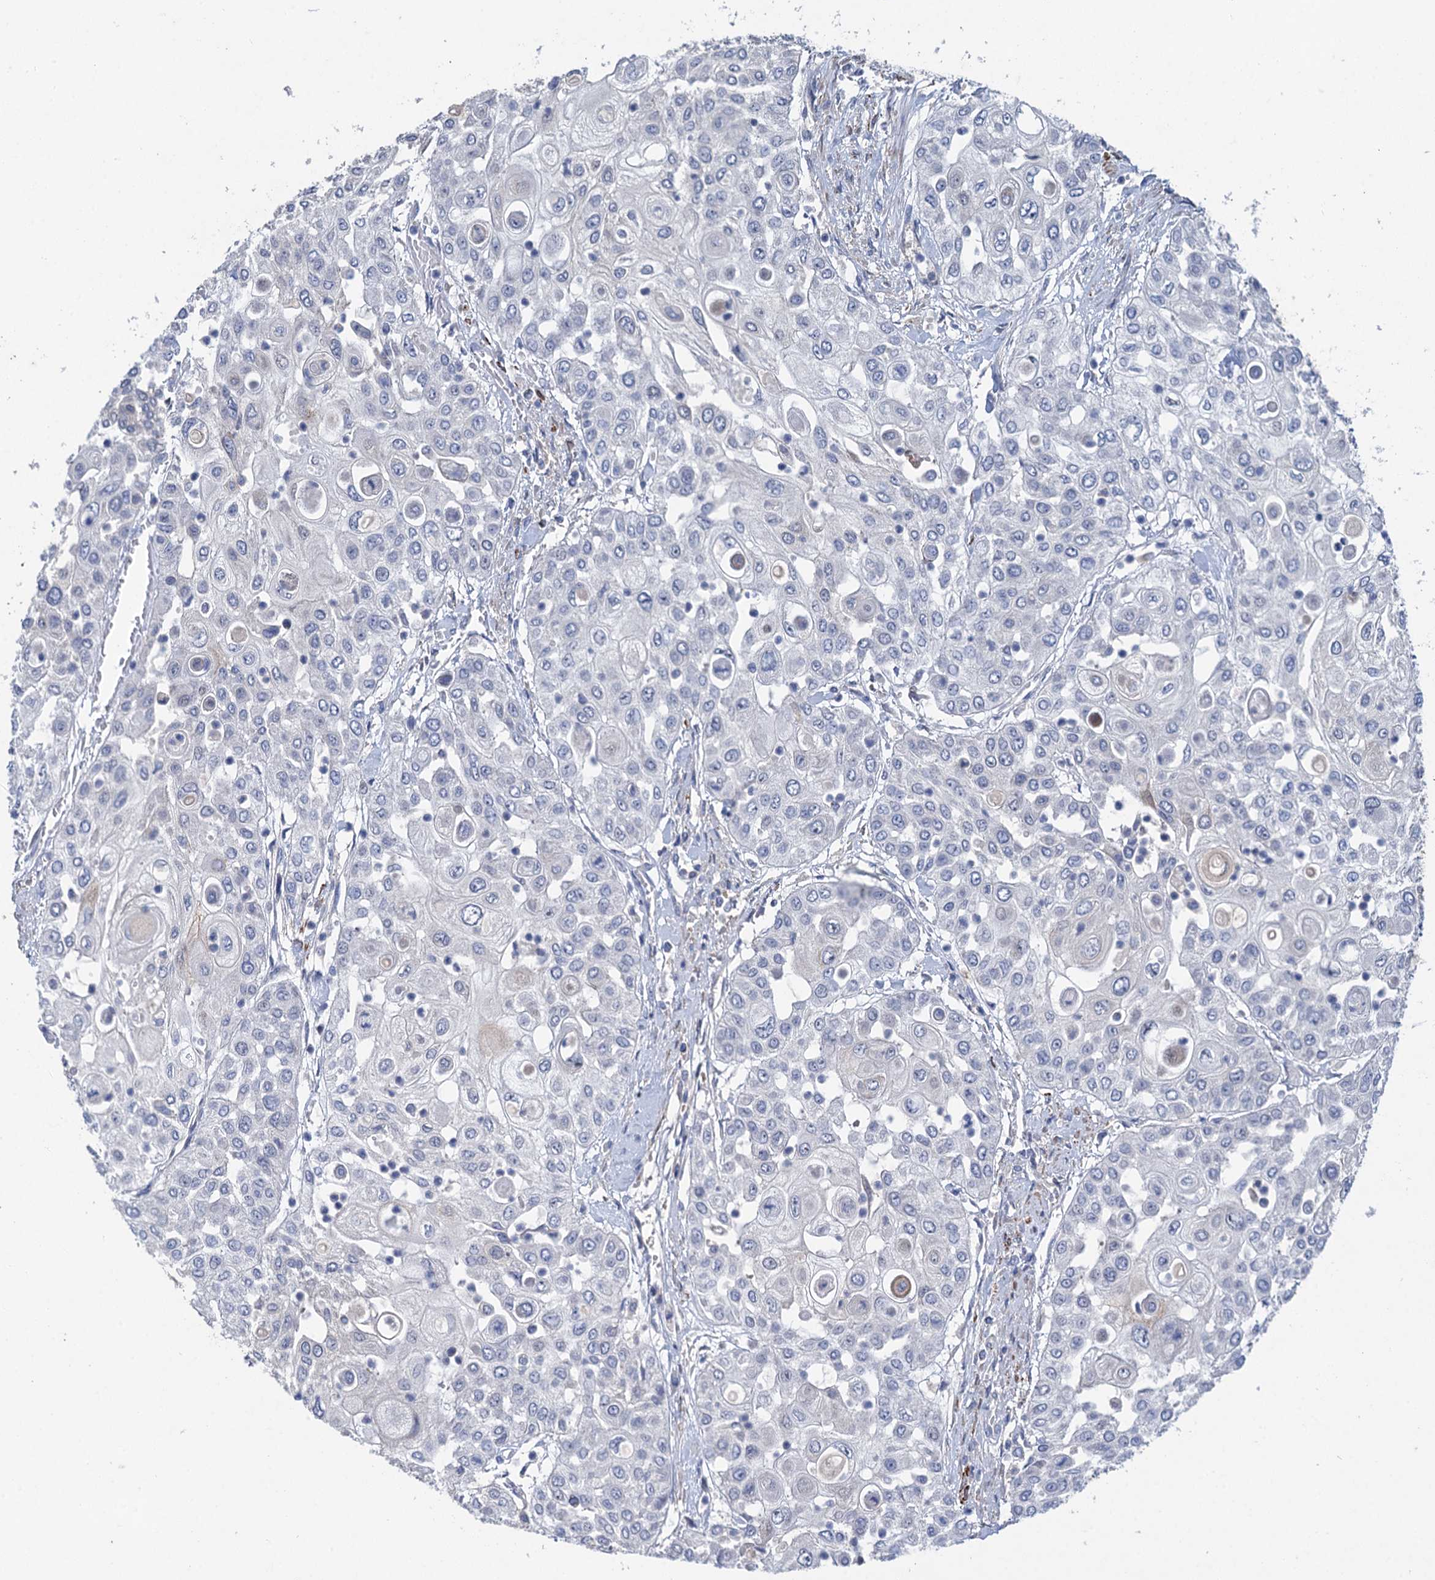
{"staining": {"intensity": "negative", "quantity": "none", "location": "none"}, "tissue": "urothelial cancer", "cell_type": "Tumor cells", "image_type": "cancer", "snomed": [{"axis": "morphology", "description": "Urothelial carcinoma, High grade"}, {"axis": "topography", "description": "Urinary bladder"}], "caption": "This is an immunohistochemistry (IHC) micrograph of human high-grade urothelial carcinoma. There is no positivity in tumor cells.", "gene": "ESYT3", "patient": {"sex": "female", "age": 79}}